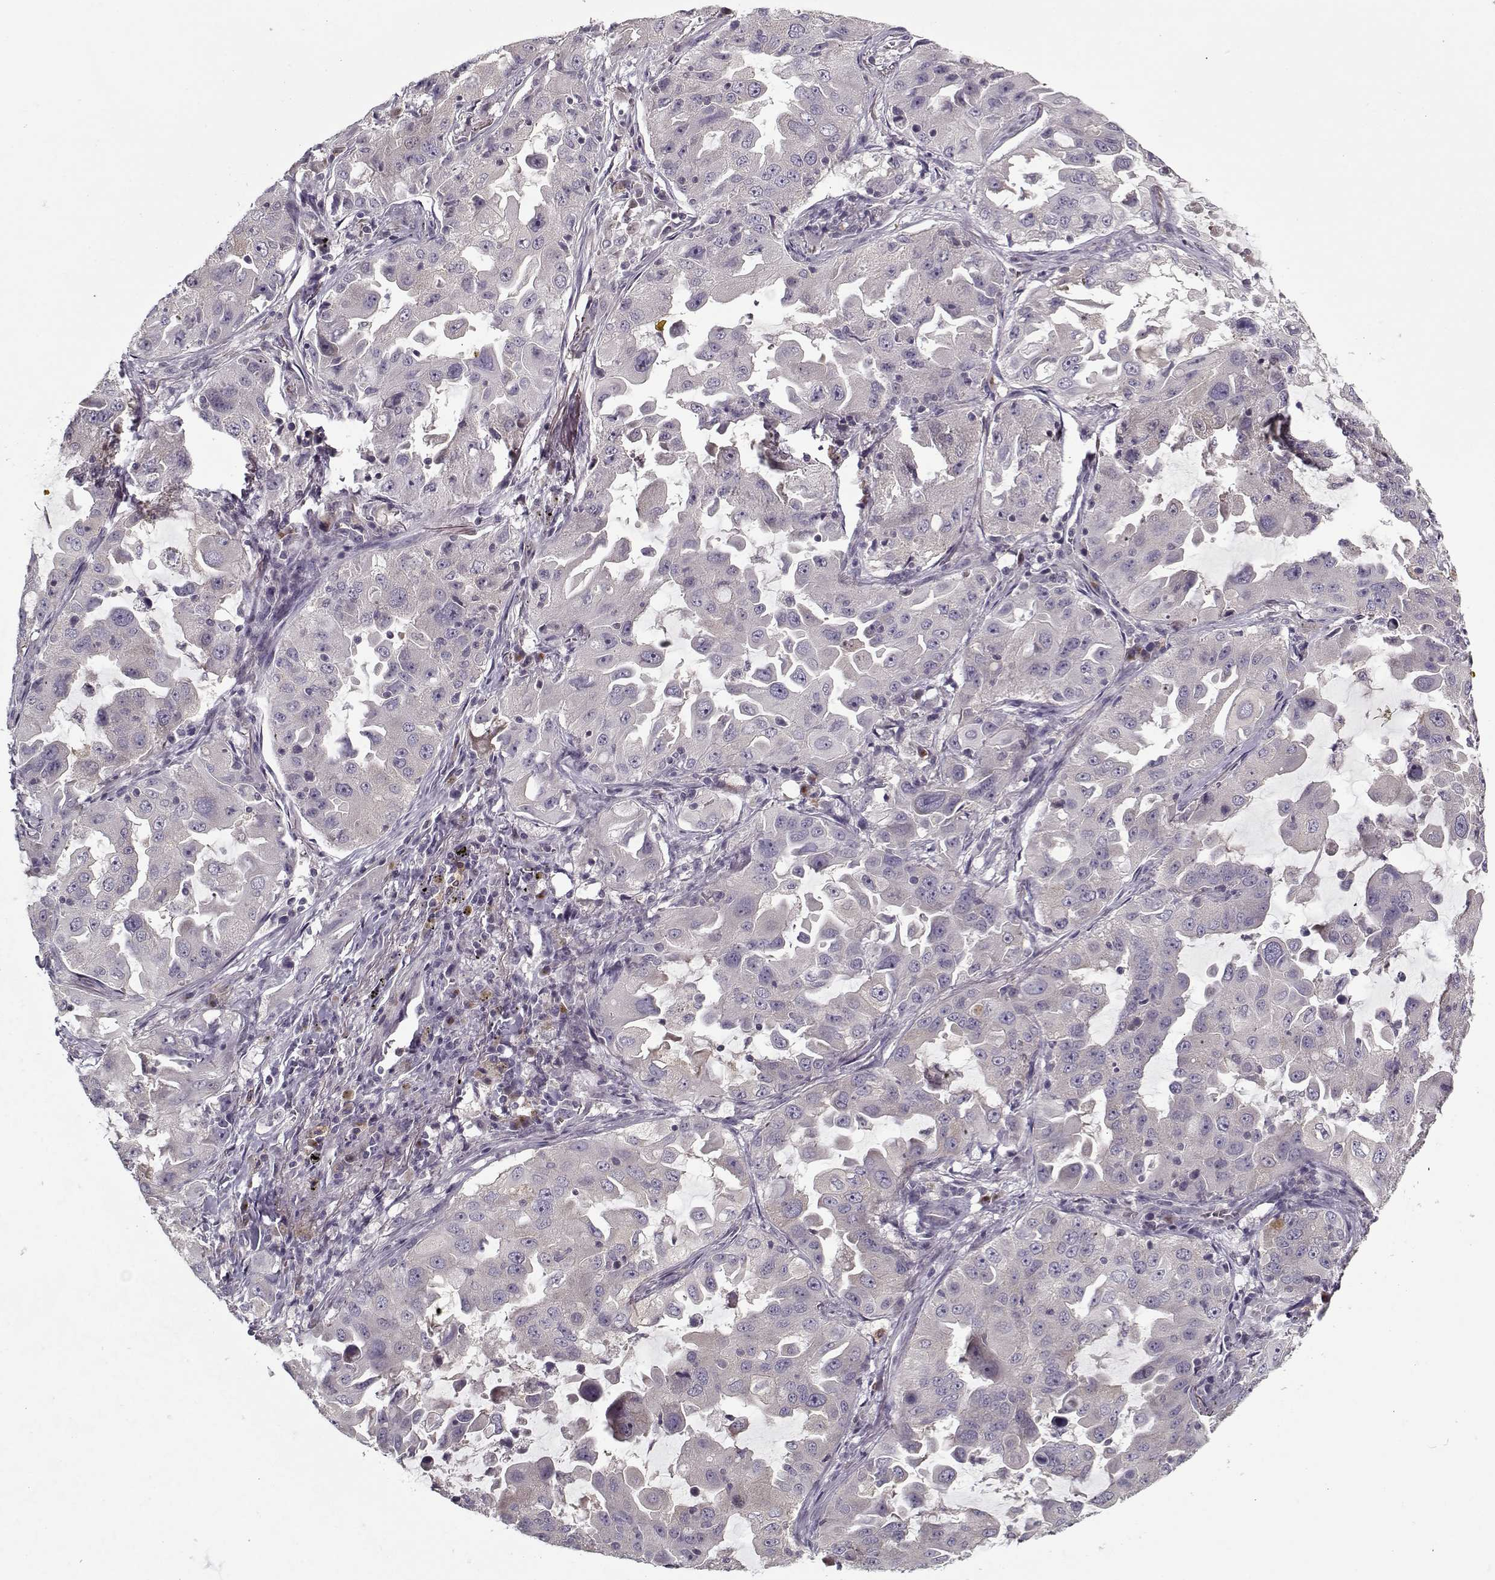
{"staining": {"intensity": "negative", "quantity": "none", "location": "none"}, "tissue": "lung cancer", "cell_type": "Tumor cells", "image_type": "cancer", "snomed": [{"axis": "morphology", "description": "Adenocarcinoma, NOS"}, {"axis": "topography", "description": "Lung"}], "caption": "This is an immunohistochemistry image of human lung cancer (adenocarcinoma). There is no positivity in tumor cells.", "gene": "UNC13D", "patient": {"sex": "female", "age": 61}}